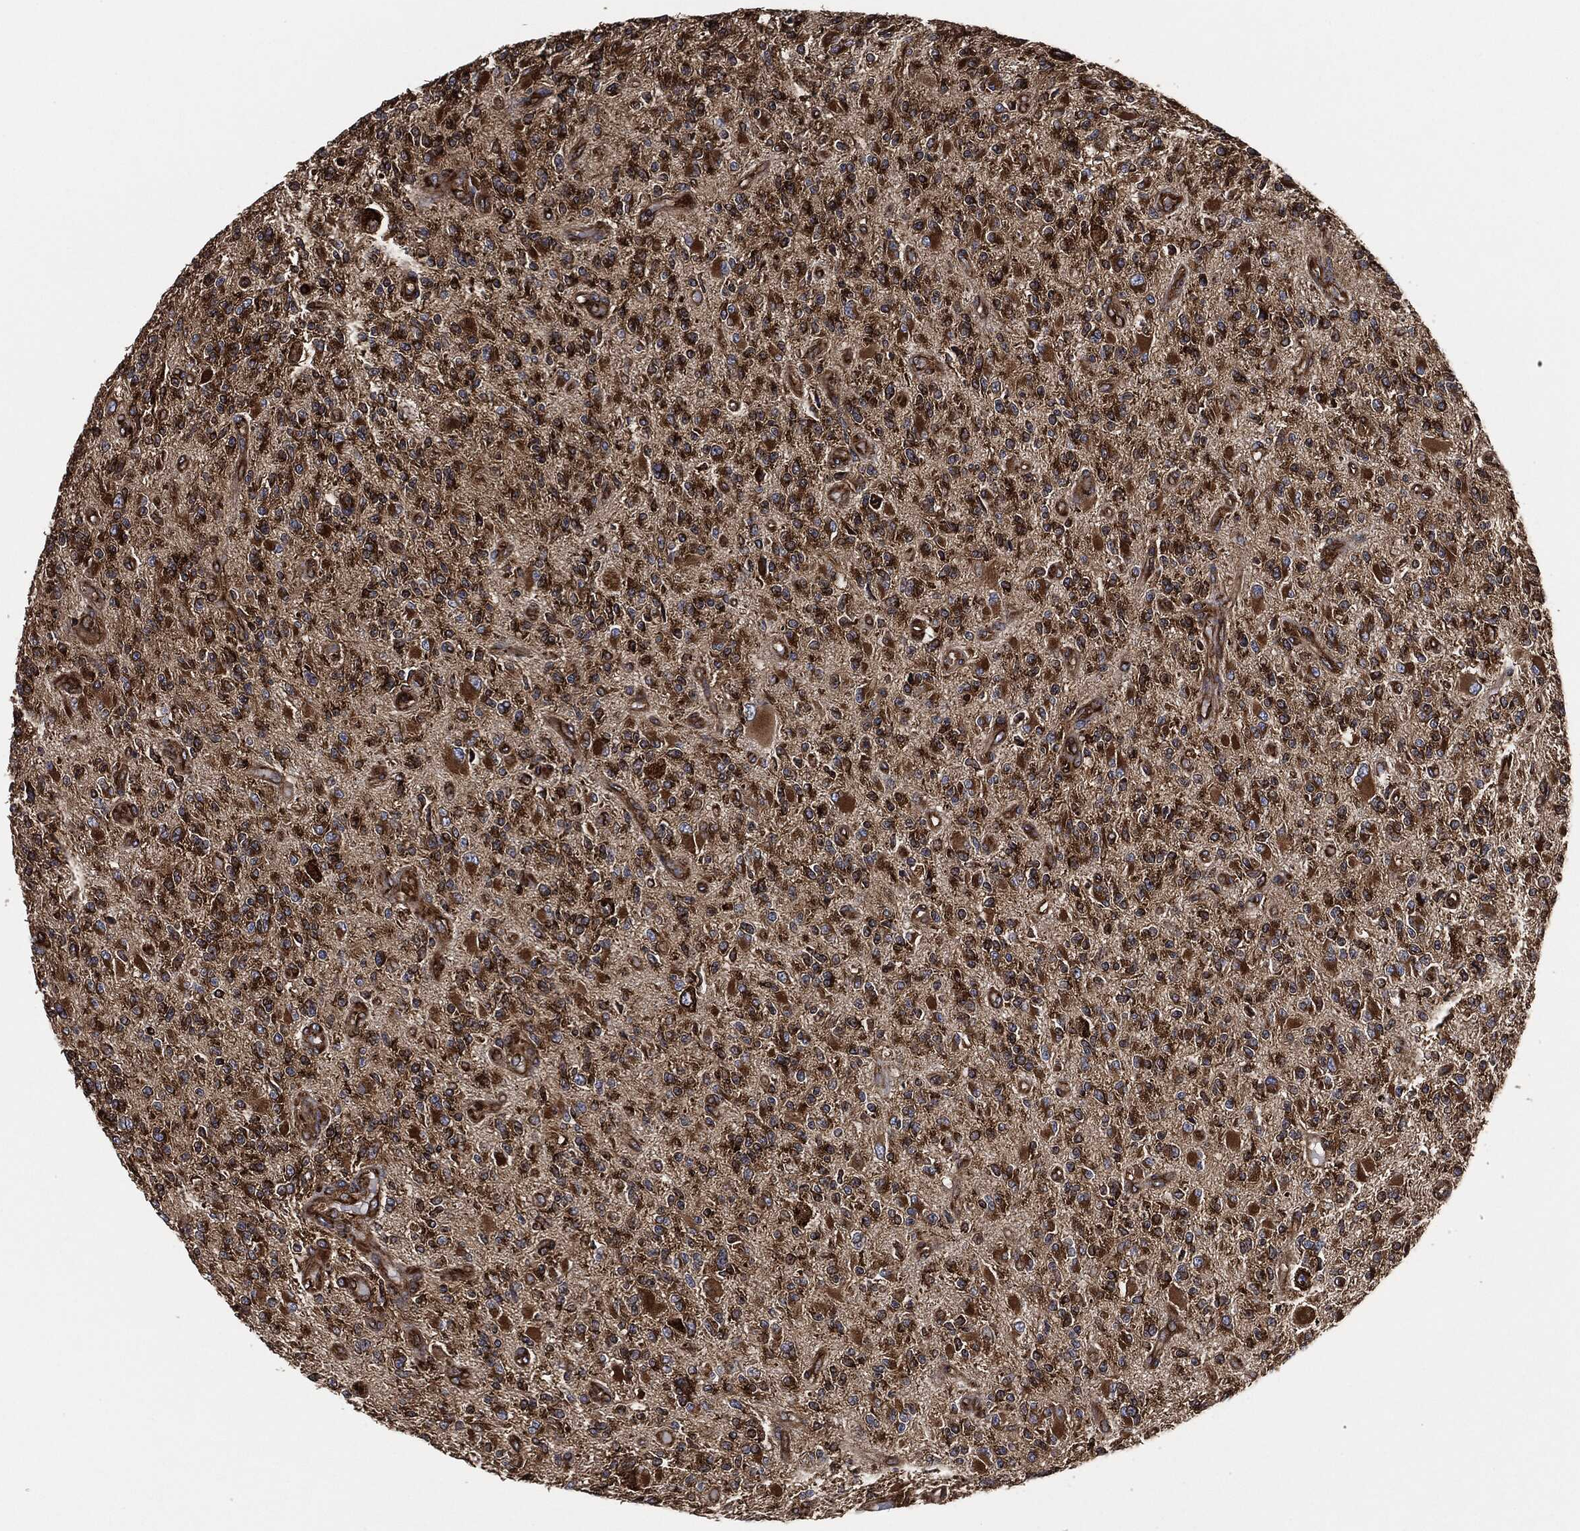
{"staining": {"intensity": "strong", "quantity": ">75%", "location": "cytoplasmic/membranous"}, "tissue": "glioma", "cell_type": "Tumor cells", "image_type": "cancer", "snomed": [{"axis": "morphology", "description": "Glioma, malignant, High grade"}, {"axis": "topography", "description": "Brain"}], "caption": "The micrograph displays immunohistochemical staining of glioma. There is strong cytoplasmic/membranous expression is present in approximately >75% of tumor cells.", "gene": "AMFR", "patient": {"sex": "female", "age": 63}}